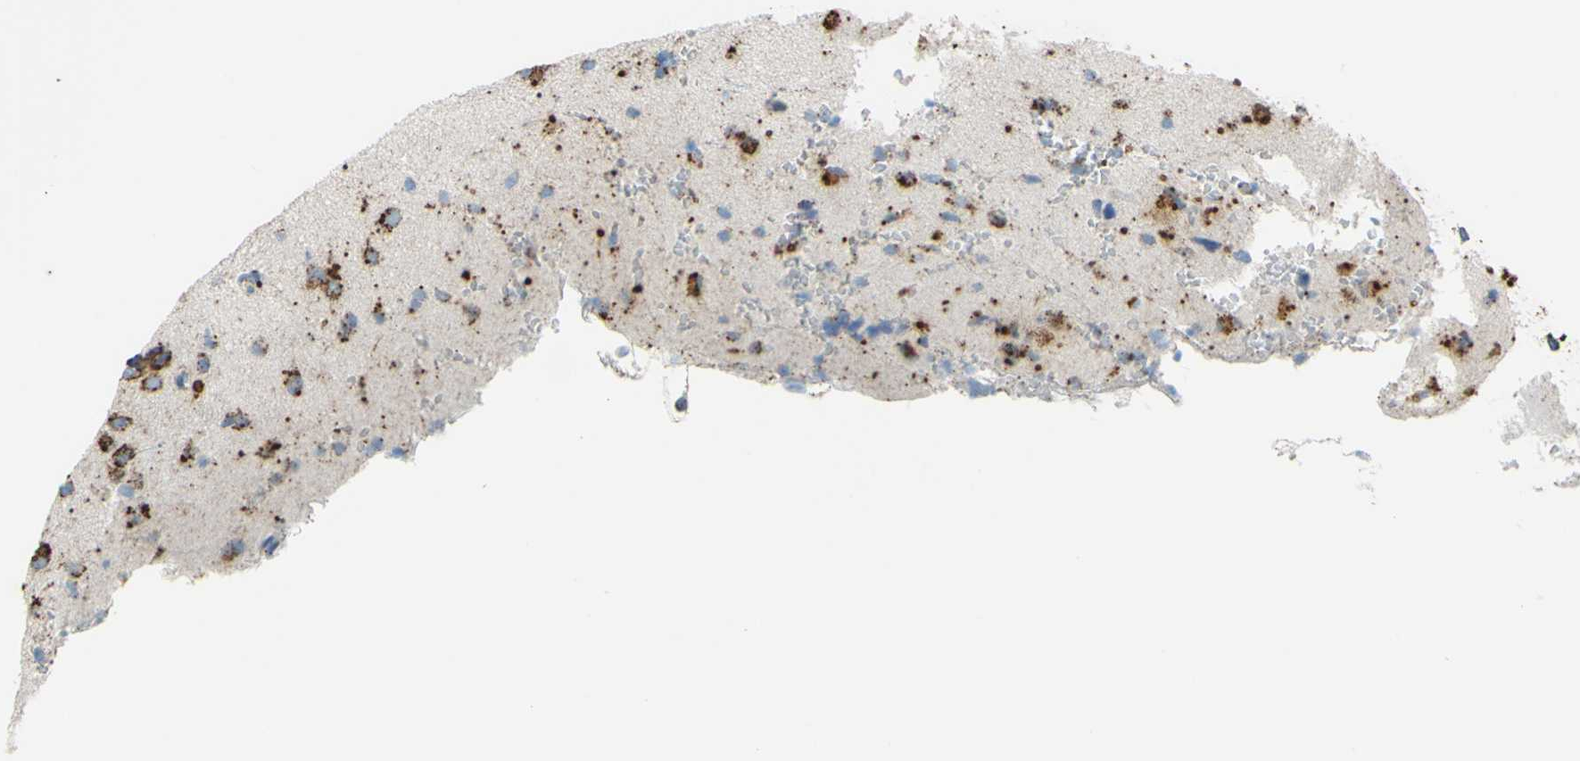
{"staining": {"intensity": "strong", "quantity": ">75%", "location": "cytoplasmic/membranous"}, "tissue": "glioma", "cell_type": "Tumor cells", "image_type": "cancer", "snomed": [{"axis": "morphology", "description": "Glioma, malignant, High grade"}, {"axis": "topography", "description": "Brain"}], "caption": "A photomicrograph of glioma stained for a protein displays strong cytoplasmic/membranous brown staining in tumor cells.", "gene": "CTSD", "patient": {"sex": "male", "age": 47}}